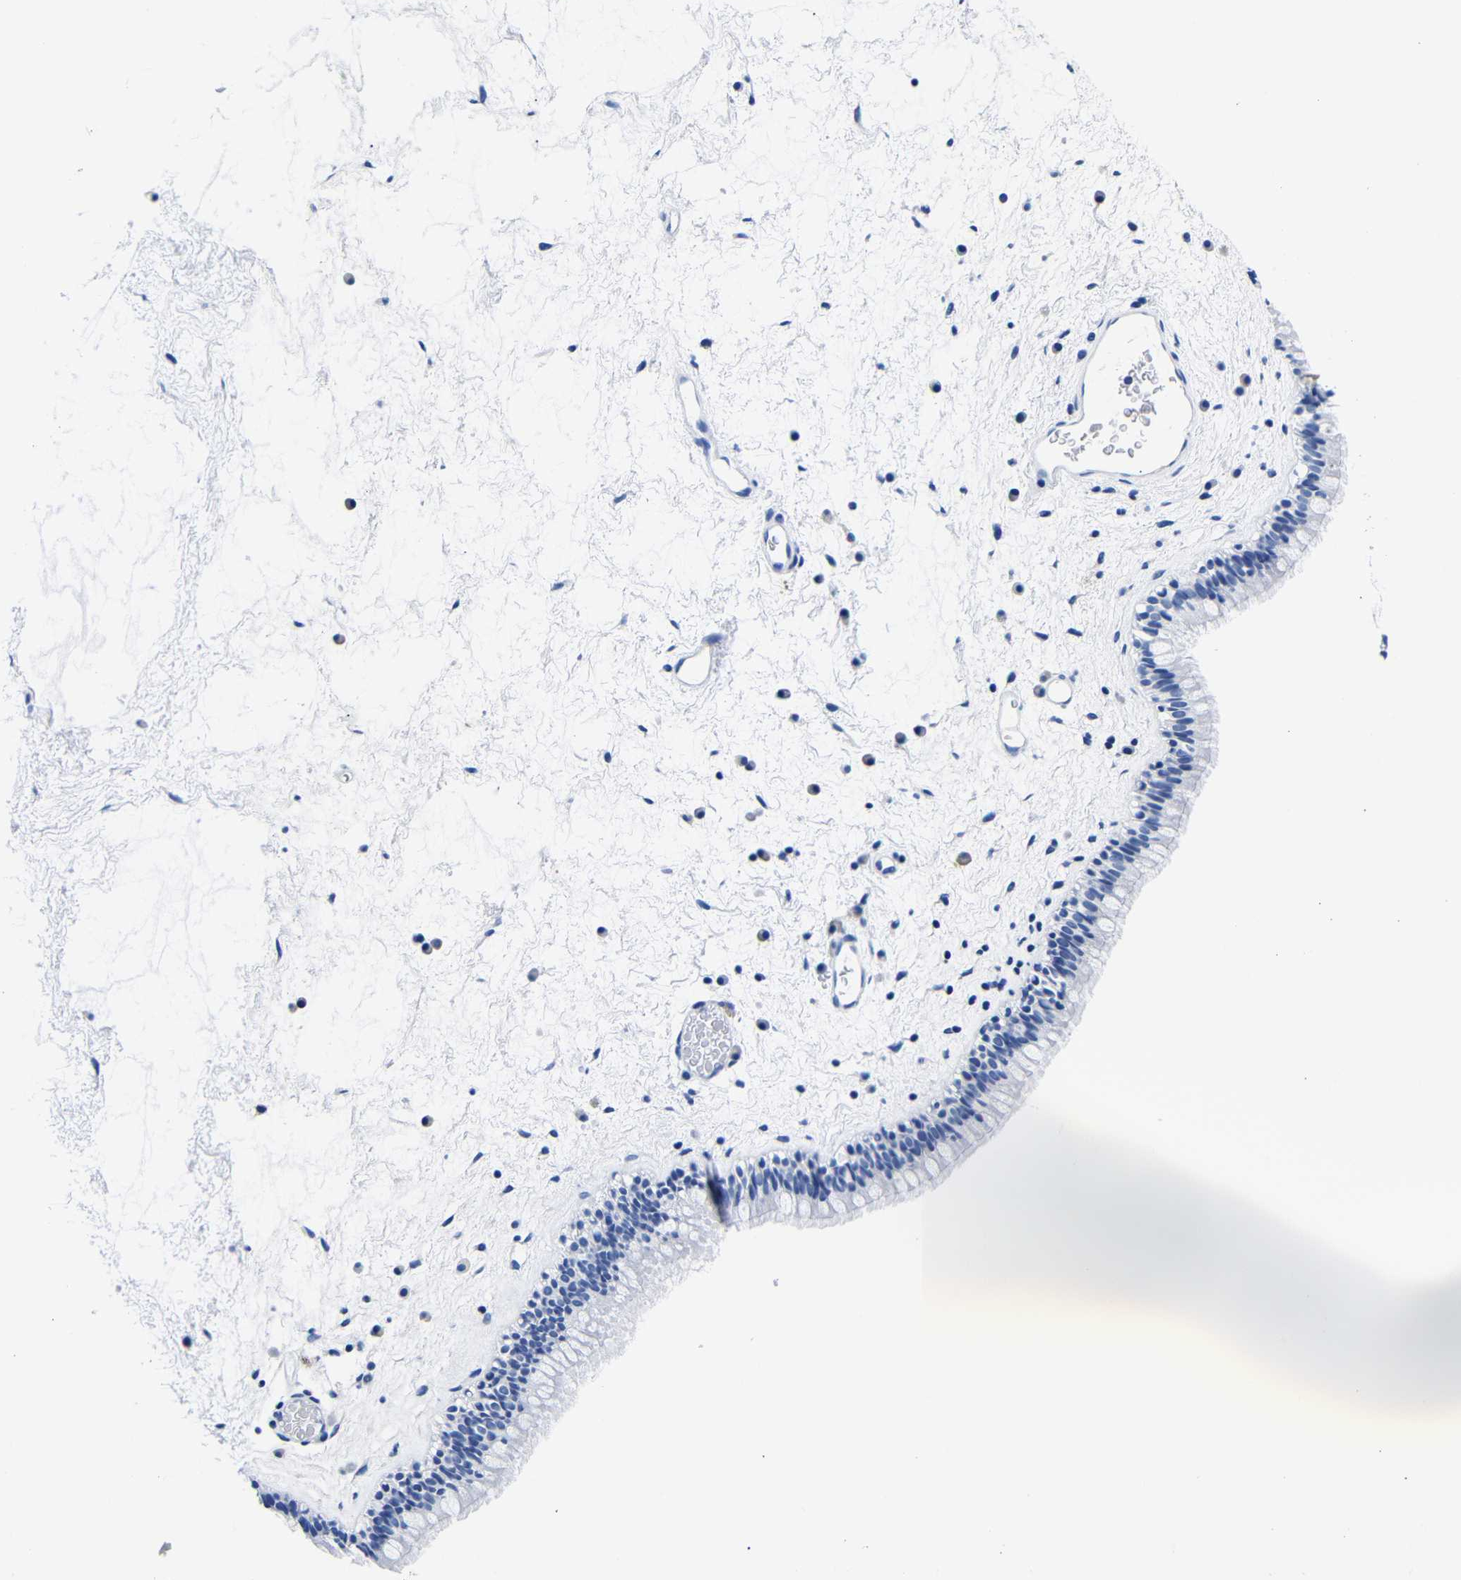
{"staining": {"intensity": "negative", "quantity": "none", "location": "none"}, "tissue": "nasopharynx", "cell_type": "Respiratory epithelial cells", "image_type": "normal", "snomed": [{"axis": "morphology", "description": "Normal tissue, NOS"}, {"axis": "morphology", "description": "Inflammation, NOS"}, {"axis": "topography", "description": "Nasopharynx"}], "caption": "Respiratory epithelial cells are negative for protein expression in benign human nasopharynx. The staining is performed using DAB brown chromogen with nuclei counter-stained in using hematoxylin.", "gene": "CLEC4G", "patient": {"sex": "male", "age": 48}}